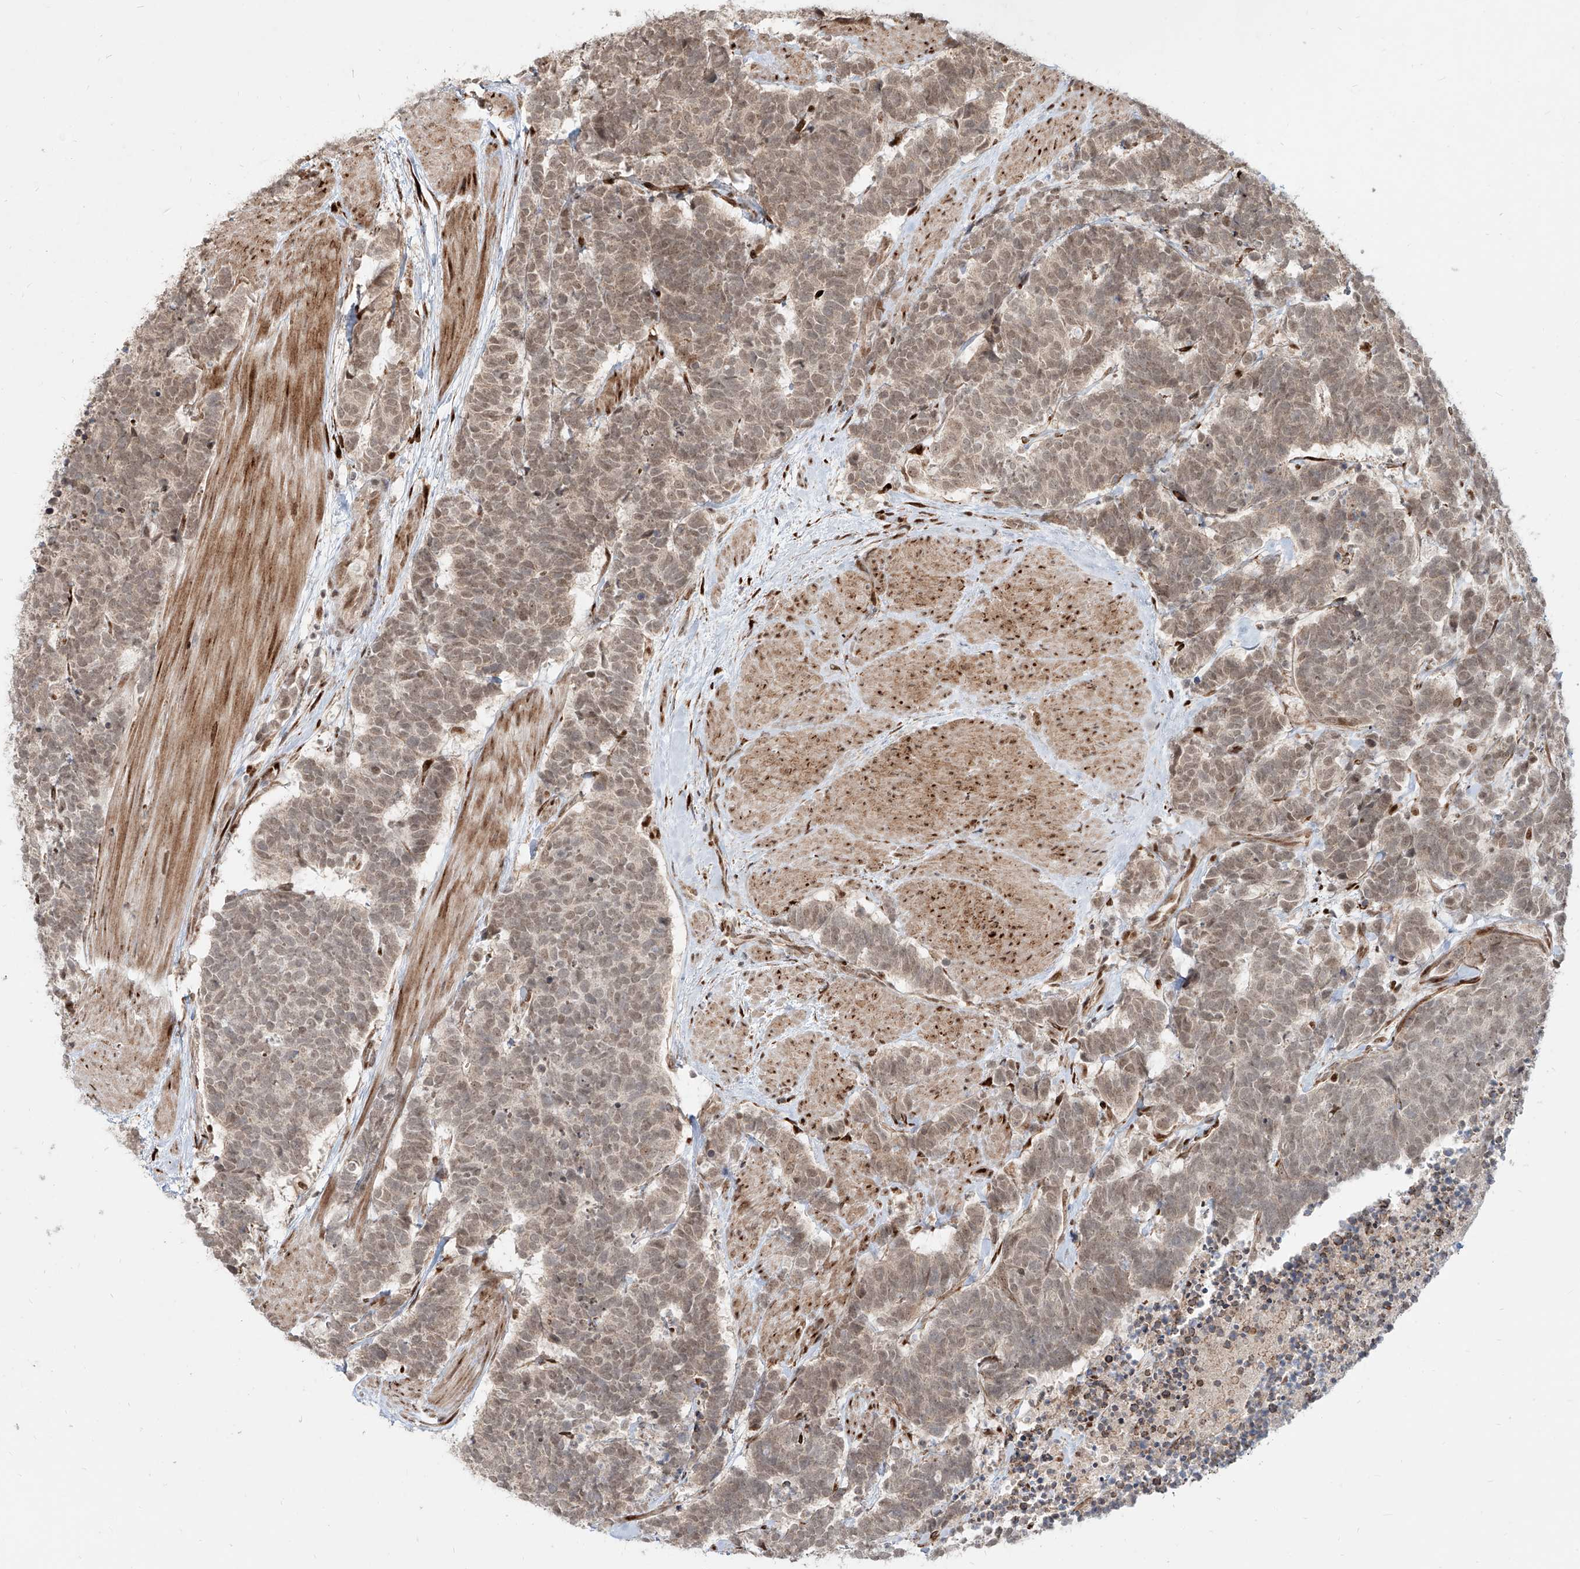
{"staining": {"intensity": "weak", "quantity": ">75%", "location": "nuclear"}, "tissue": "carcinoid", "cell_type": "Tumor cells", "image_type": "cancer", "snomed": [{"axis": "morphology", "description": "Carcinoma, NOS"}, {"axis": "morphology", "description": "Carcinoid, malignant, NOS"}, {"axis": "topography", "description": "Urinary bladder"}], "caption": "Carcinoma was stained to show a protein in brown. There is low levels of weak nuclear positivity in approximately >75% of tumor cells. The protein is stained brown, and the nuclei are stained in blue (DAB IHC with brightfield microscopy, high magnification).", "gene": "ZNF710", "patient": {"sex": "male", "age": 57}}